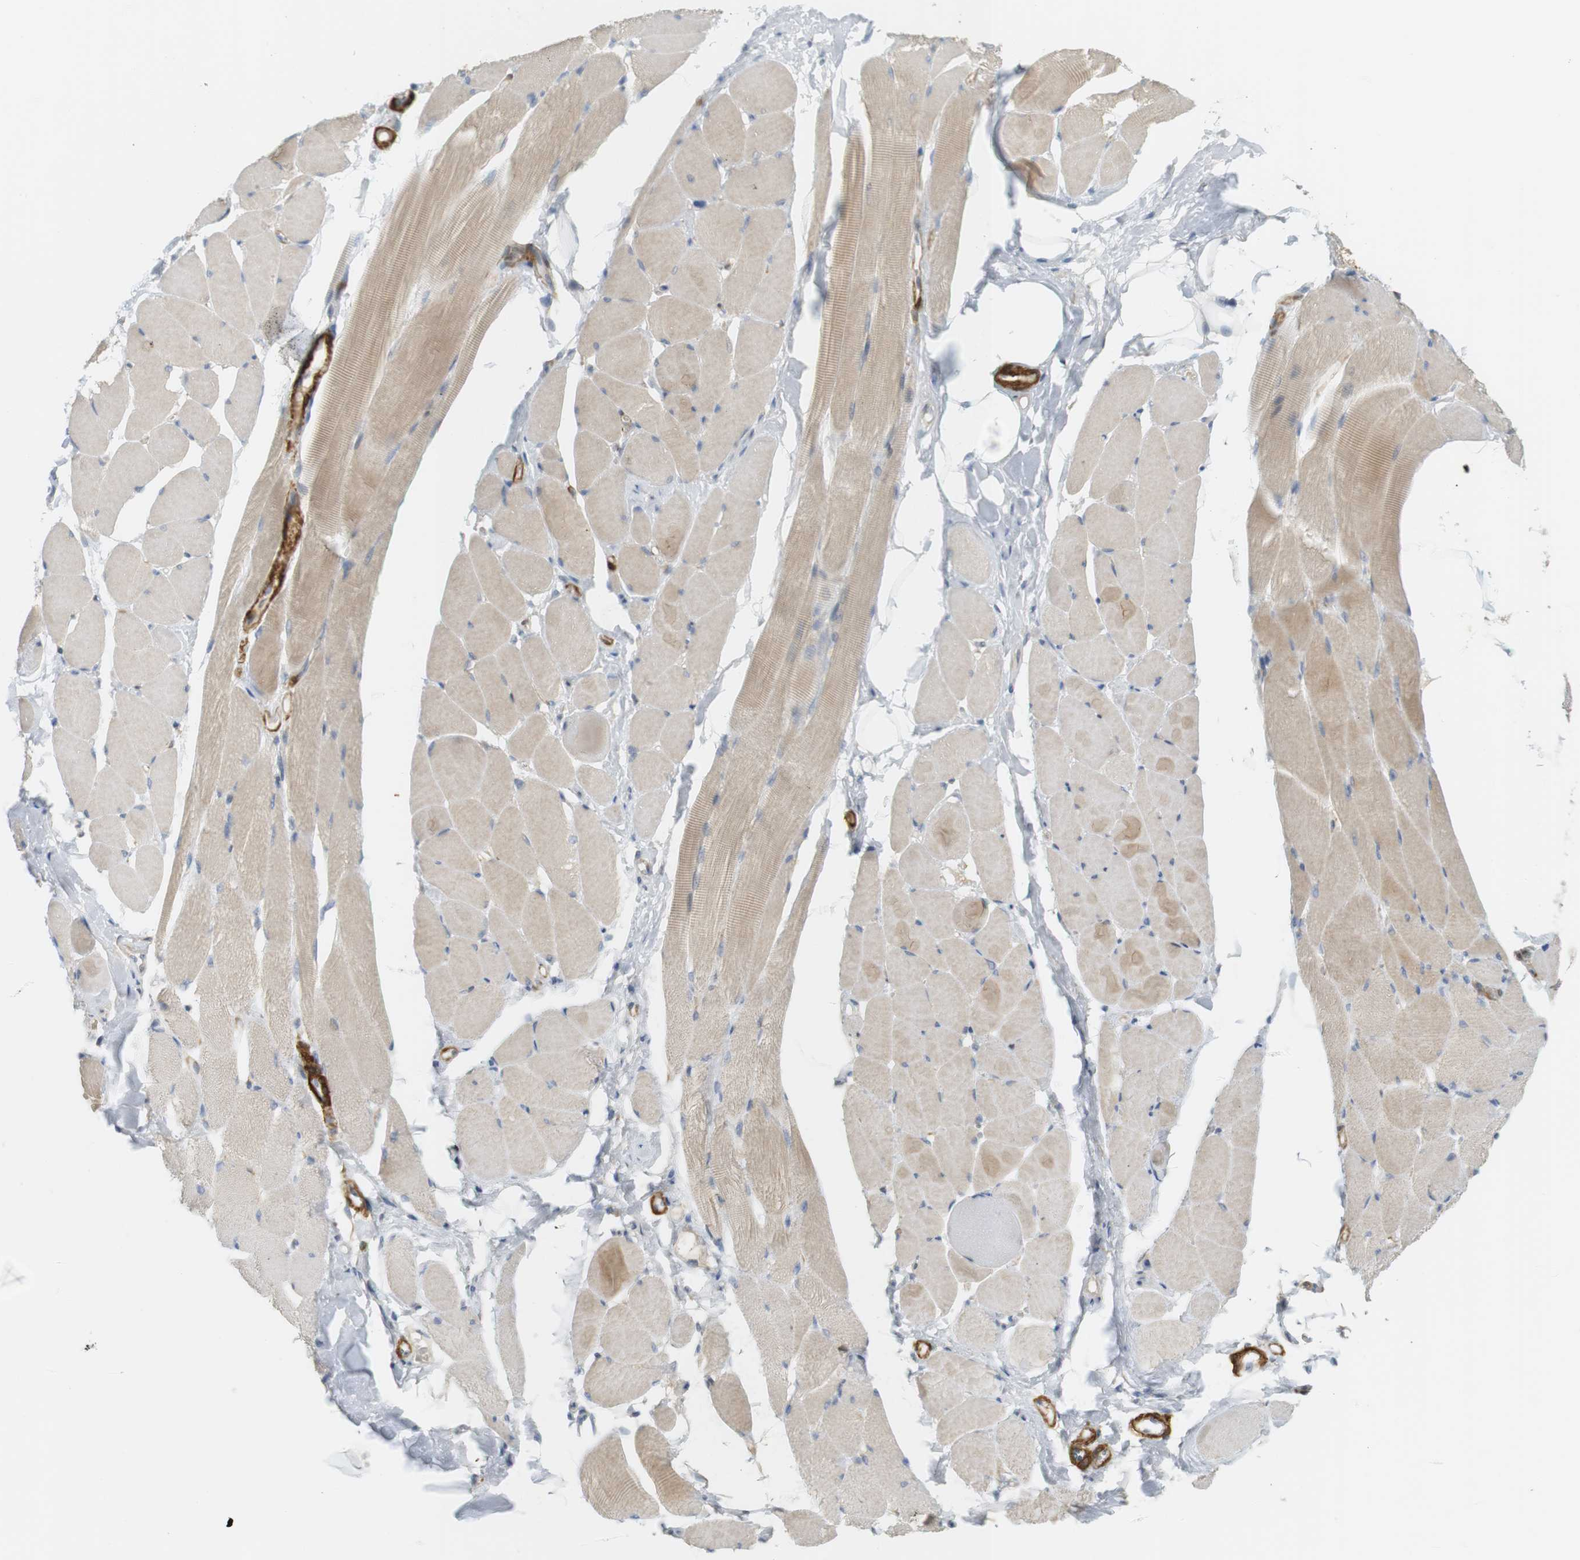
{"staining": {"intensity": "weak", "quantity": "25%-75%", "location": "cytoplasmic/membranous"}, "tissue": "skeletal muscle", "cell_type": "Myocytes", "image_type": "normal", "snomed": [{"axis": "morphology", "description": "Normal tissue, NOS"}, {"axis": "topography", "description": "Skeletal muscle"}, {"axis": "topography", "description": "Peripheral nerve tissue"}], "caption": "This histopathology image shows IHC staining of benign human skeletal muscle, with low weak cytoplasmic/membranous positivity in about 25%-75% of myocytes.", "gene": "PDE3A", "patient": {"sex": "female", "age": 84}}